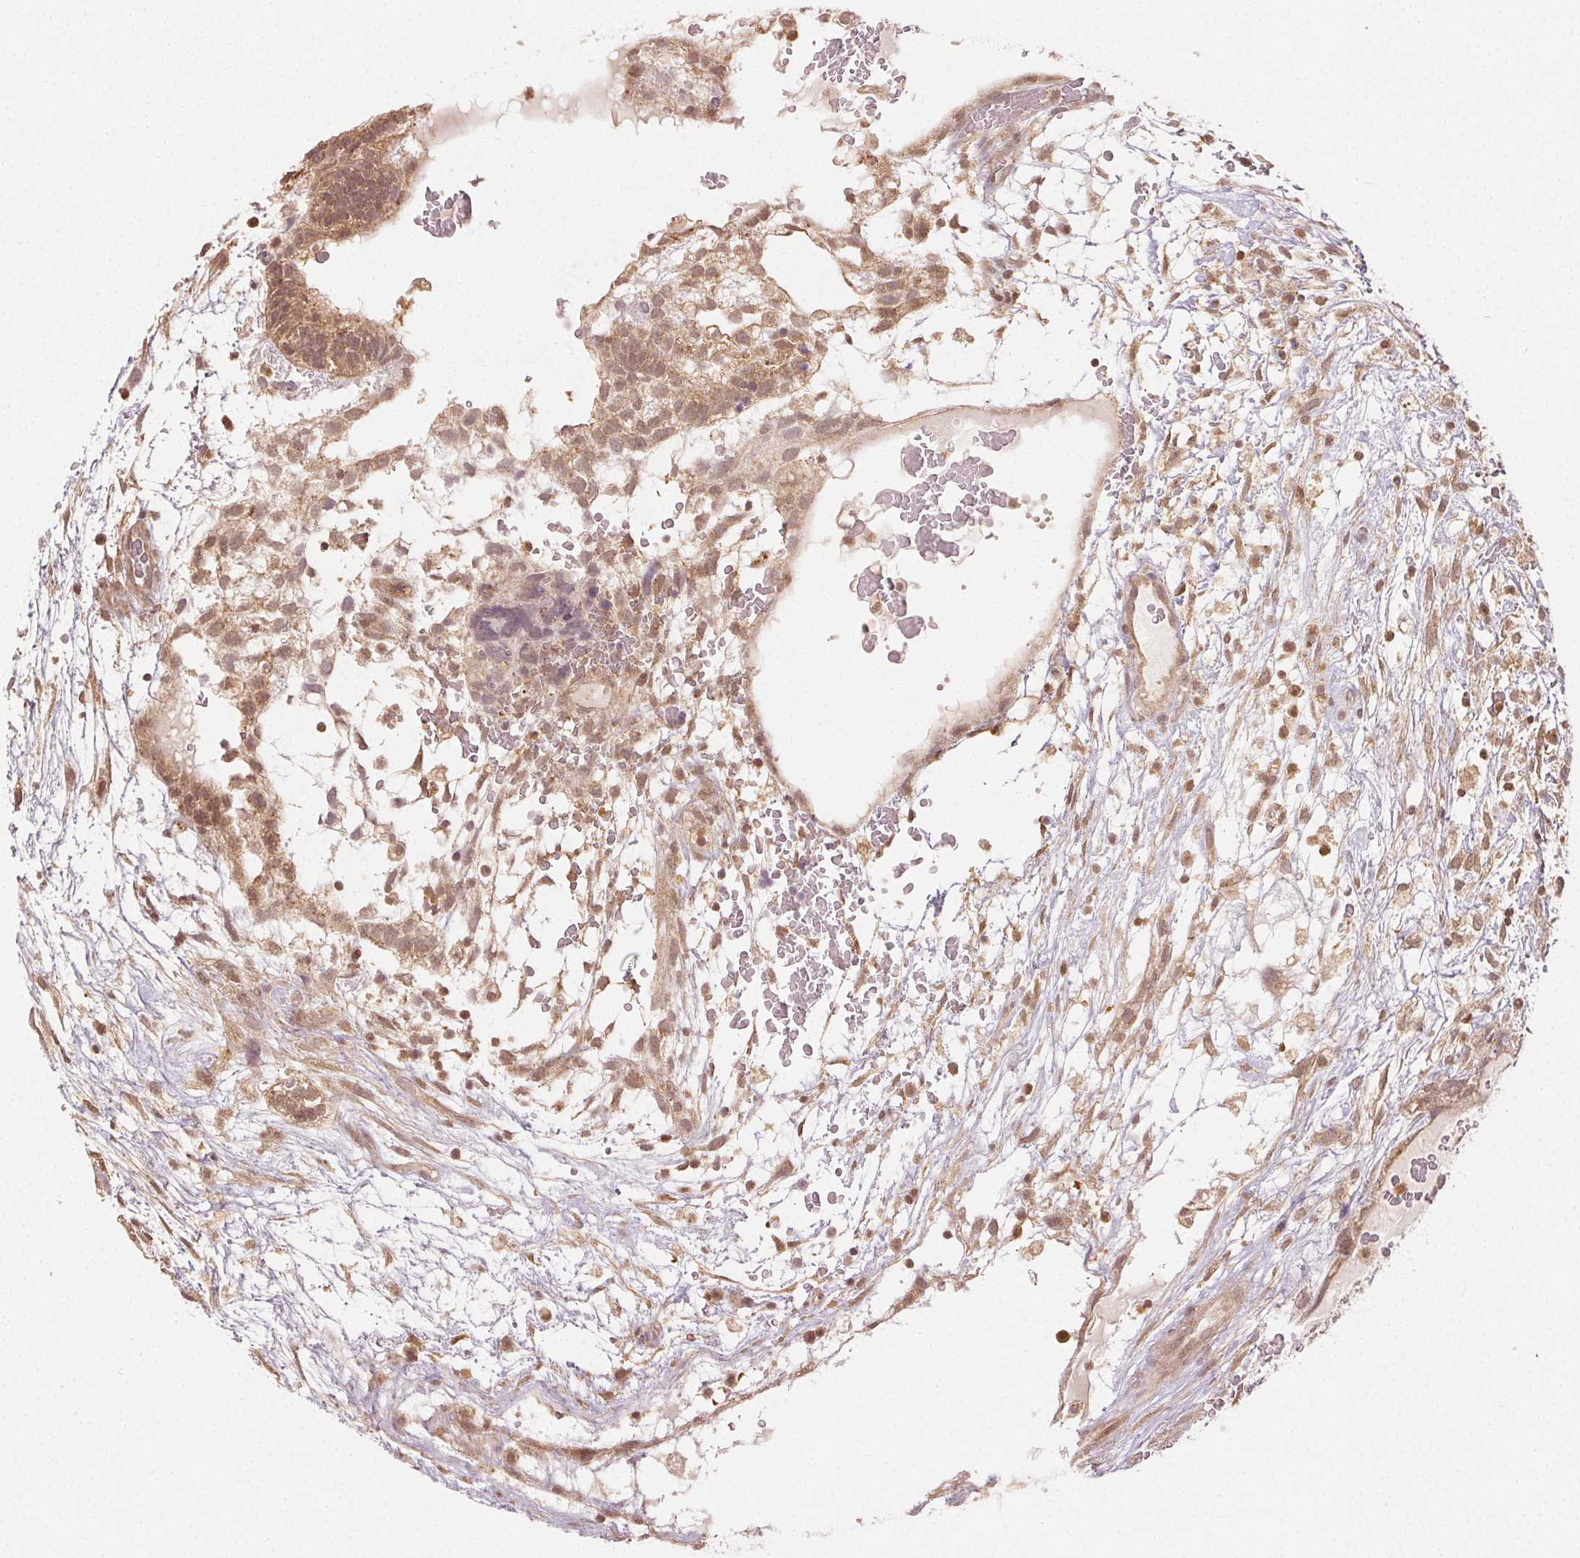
{"staining": {"intensity": "moderate", "quantity": ">75%", "location": "cytoplasmic/membranous,nuclear"}, "tissue": "testis cancer", "cell_type": "Tumor cells", "image_type": "cancer", "snomed": [{"axis": "morphology", "description": "Normal tissue, NOS"}, {"axis": "morphology", "description": "Carcinoma, Embryonal, NOS"}, {"axis": "topography", "description": "Testis"}], "caption": "Embryonal carcinoma (testis) tissue reveals moderate cytoplasmic/membranous and nuclear positivity in approximately >75% of tumor cells, visualized by immunohistochemistry.", "gene": "MAPK14", "patient": {"sex": "male", "age": 32}}